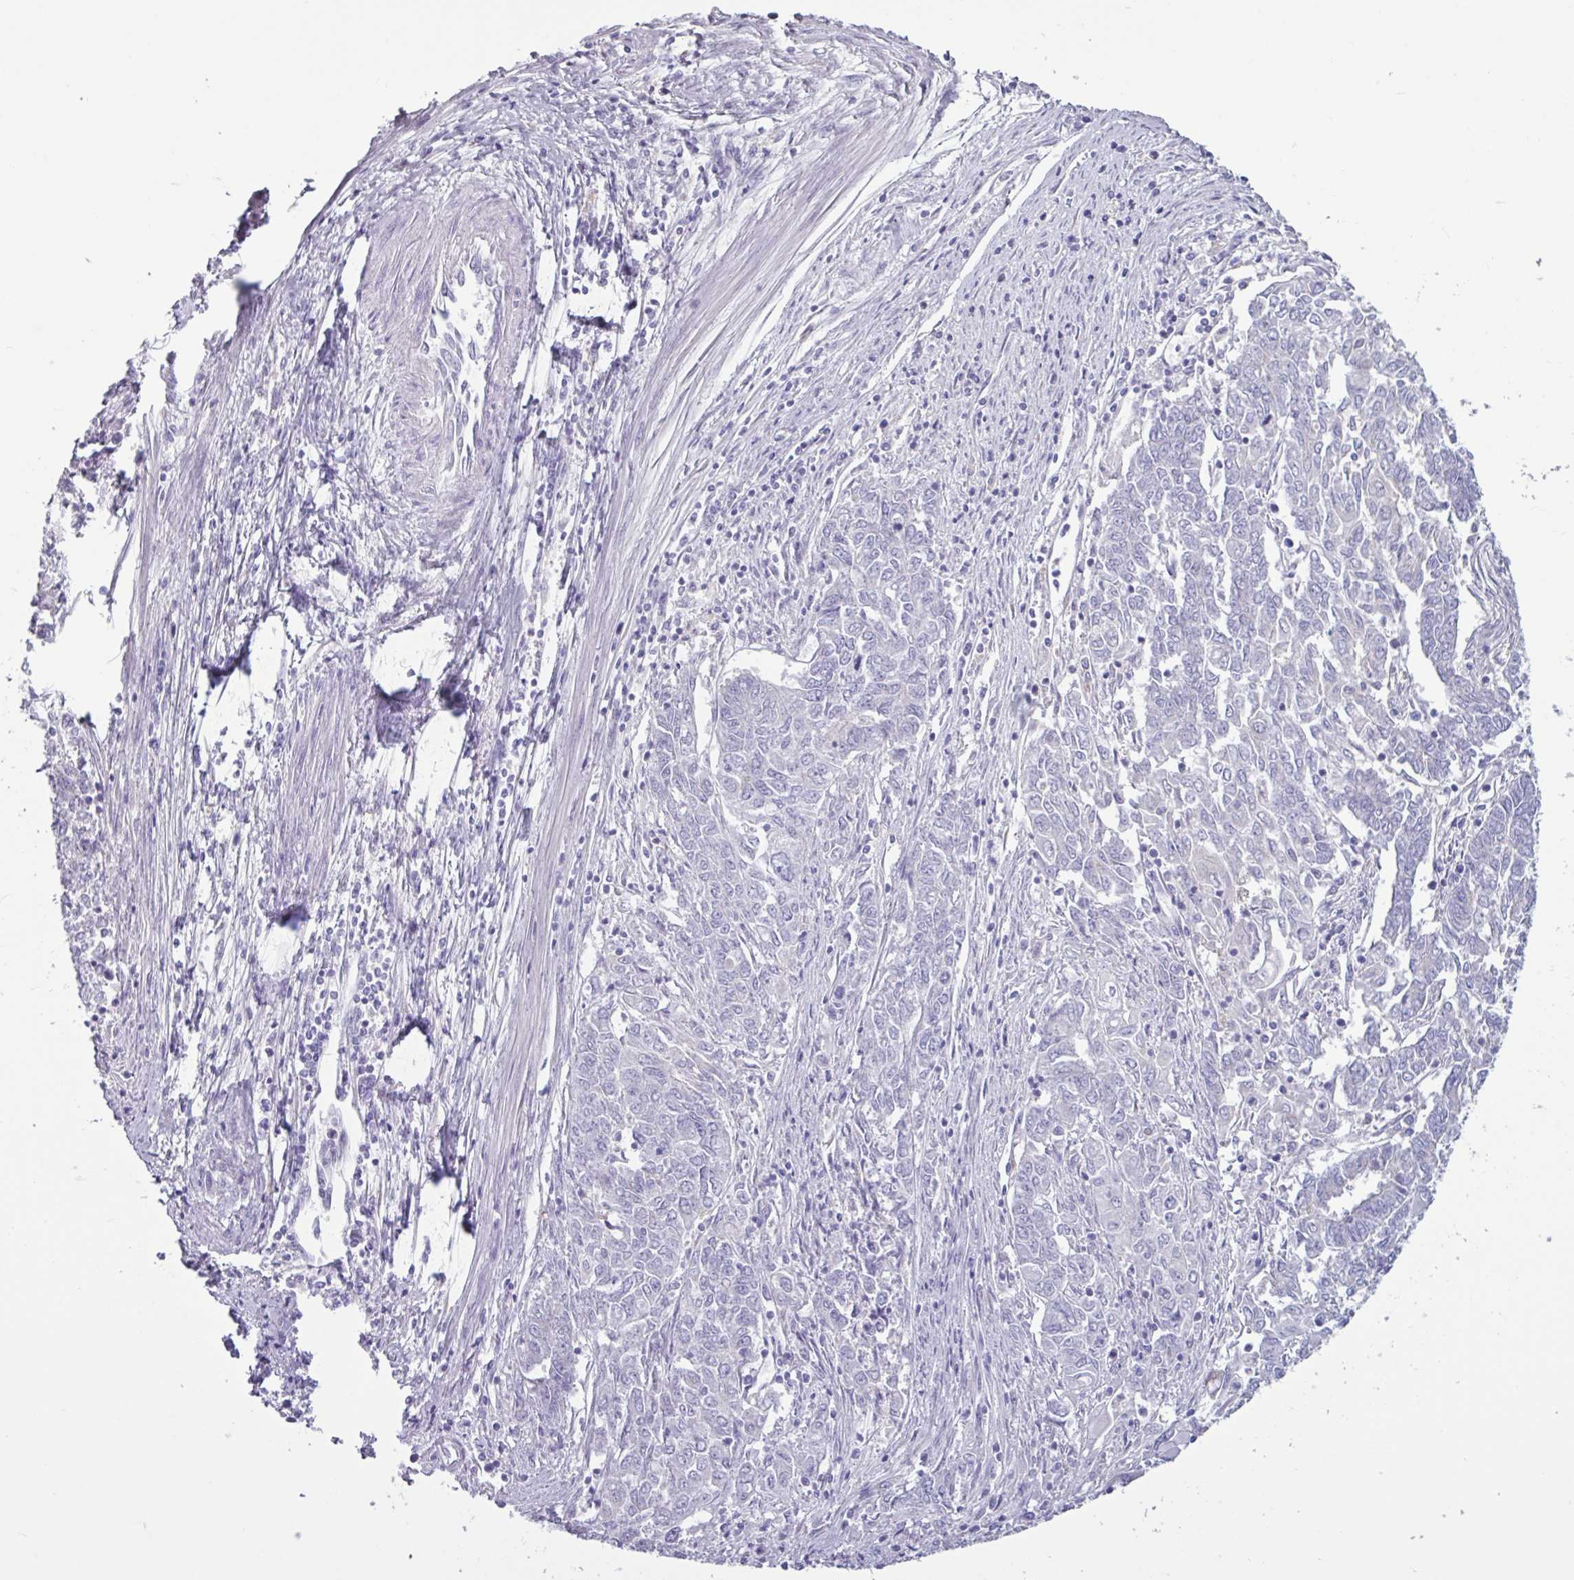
{"staining": {"intensity": "negative", "quantity": "none", "location": "none"}, "tissue": "endometrial cancer", "cell_type": "Tumor cells", "image_type": "cancer", "snomed": [{"axis": "morphology", "description": "Adenocarcinoma, NOS"}, {"axis": "topography", "description": "Endometrium"}], "caption": "Micrograph shows no protein expression in tumor cells of endometrial cancer (adenocarcinoma) tissue. (Stains: DAB immunohistochemistry (IHC) with hematoxylin counter stain, Microscopy: brightfield microscopy at high magnification).", "gene": "ADGRE1", "patient": {"sex": "female", "age": 54}}